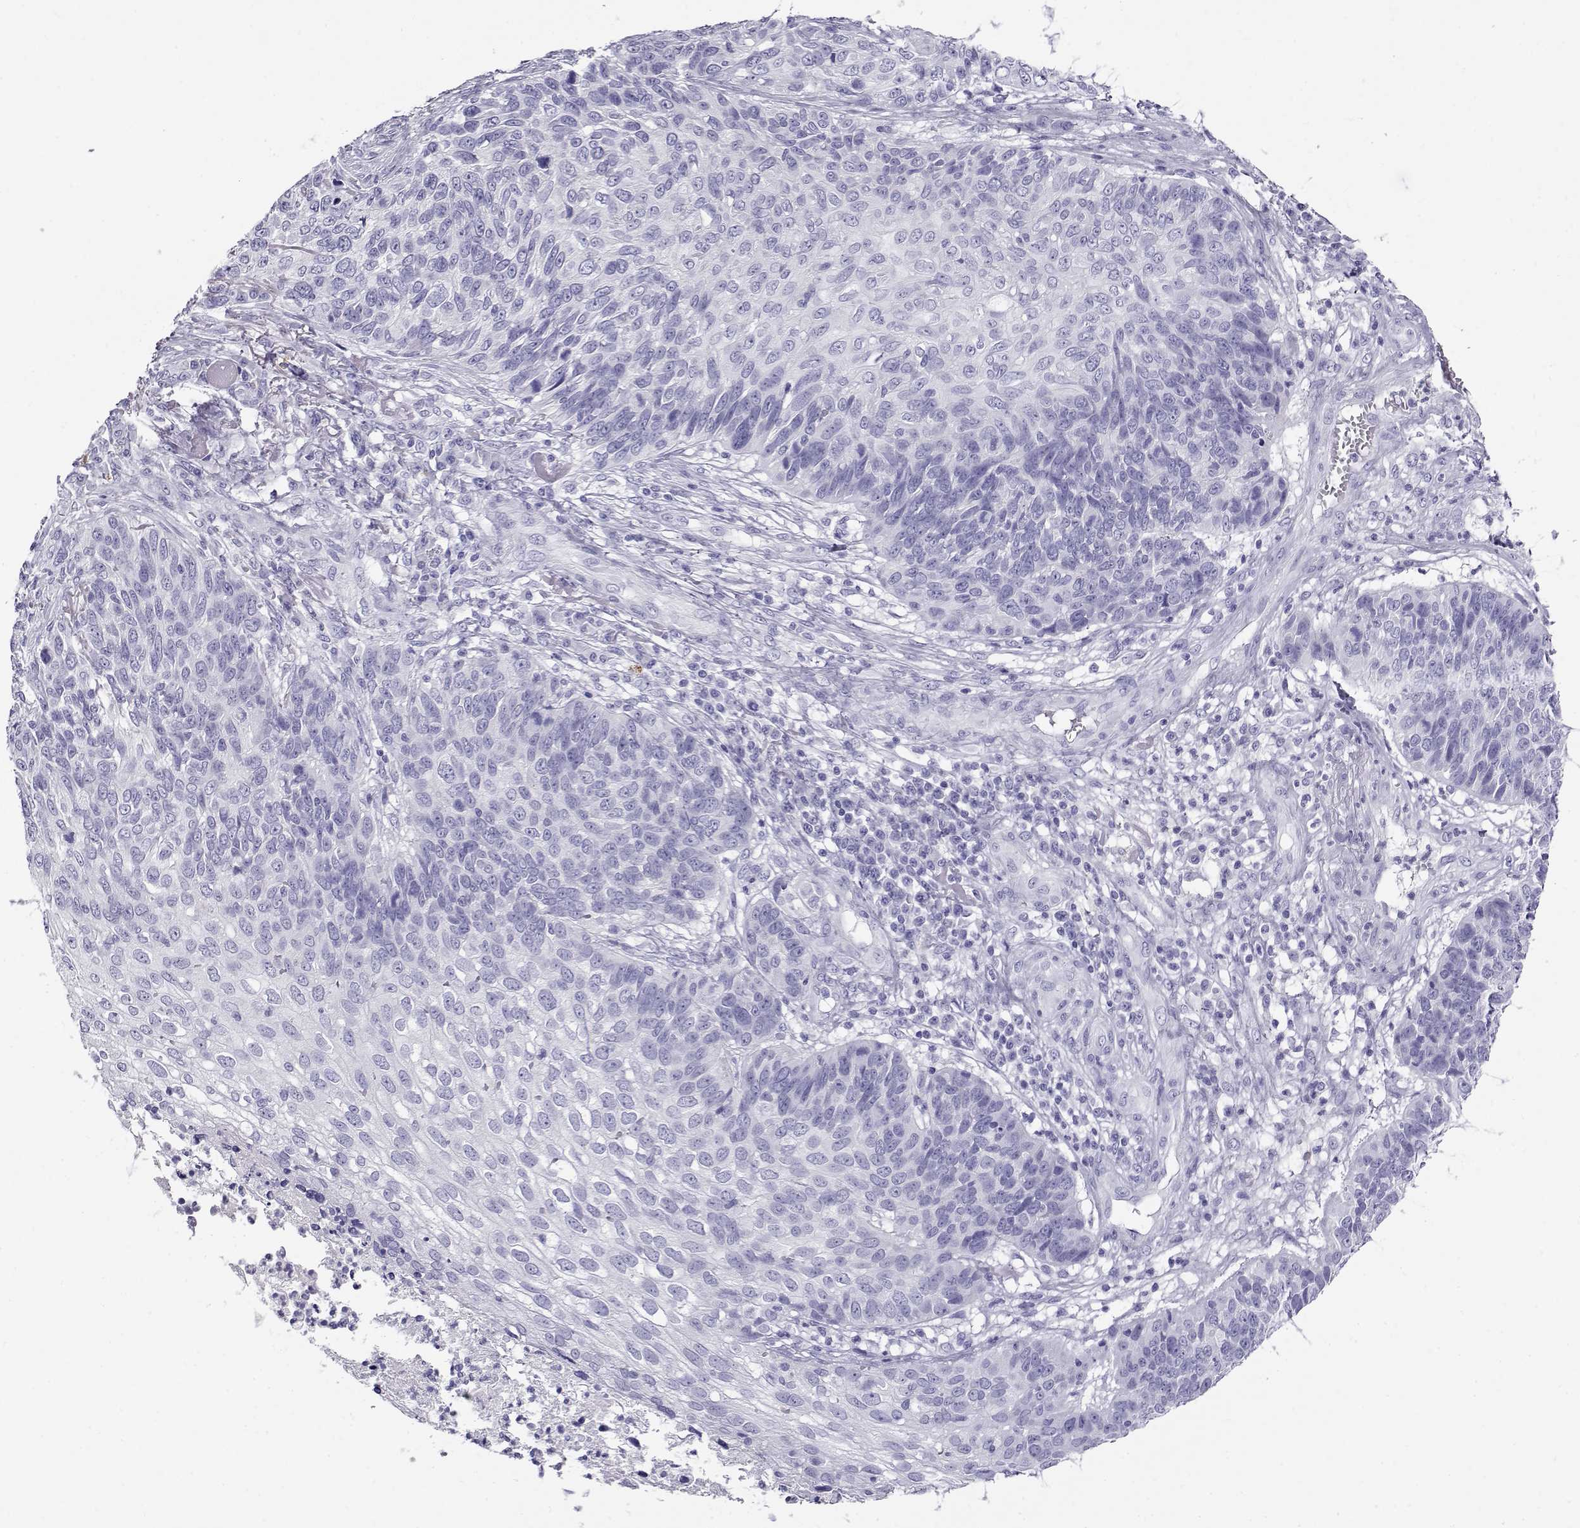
{"staining": {"intensity": "negative", "quantity": "none", "location": "none"}, "tissue": "skin cancer", "cell_type": "Tumor cells", "image_type": "cancer", "snomed": [{"axis": "morphology", "description": "Squamous cell carcinoma, NOS"}, {"axis": "topography", "description": "Skin"}], "caption": "This is an immunohistochemistry photomicrograph of human skin cancer (squamous cell carcinoma). There is no expression in tumor cells.", "gene": "CABS1", "patient": {"sex": "male", "age": 92}}